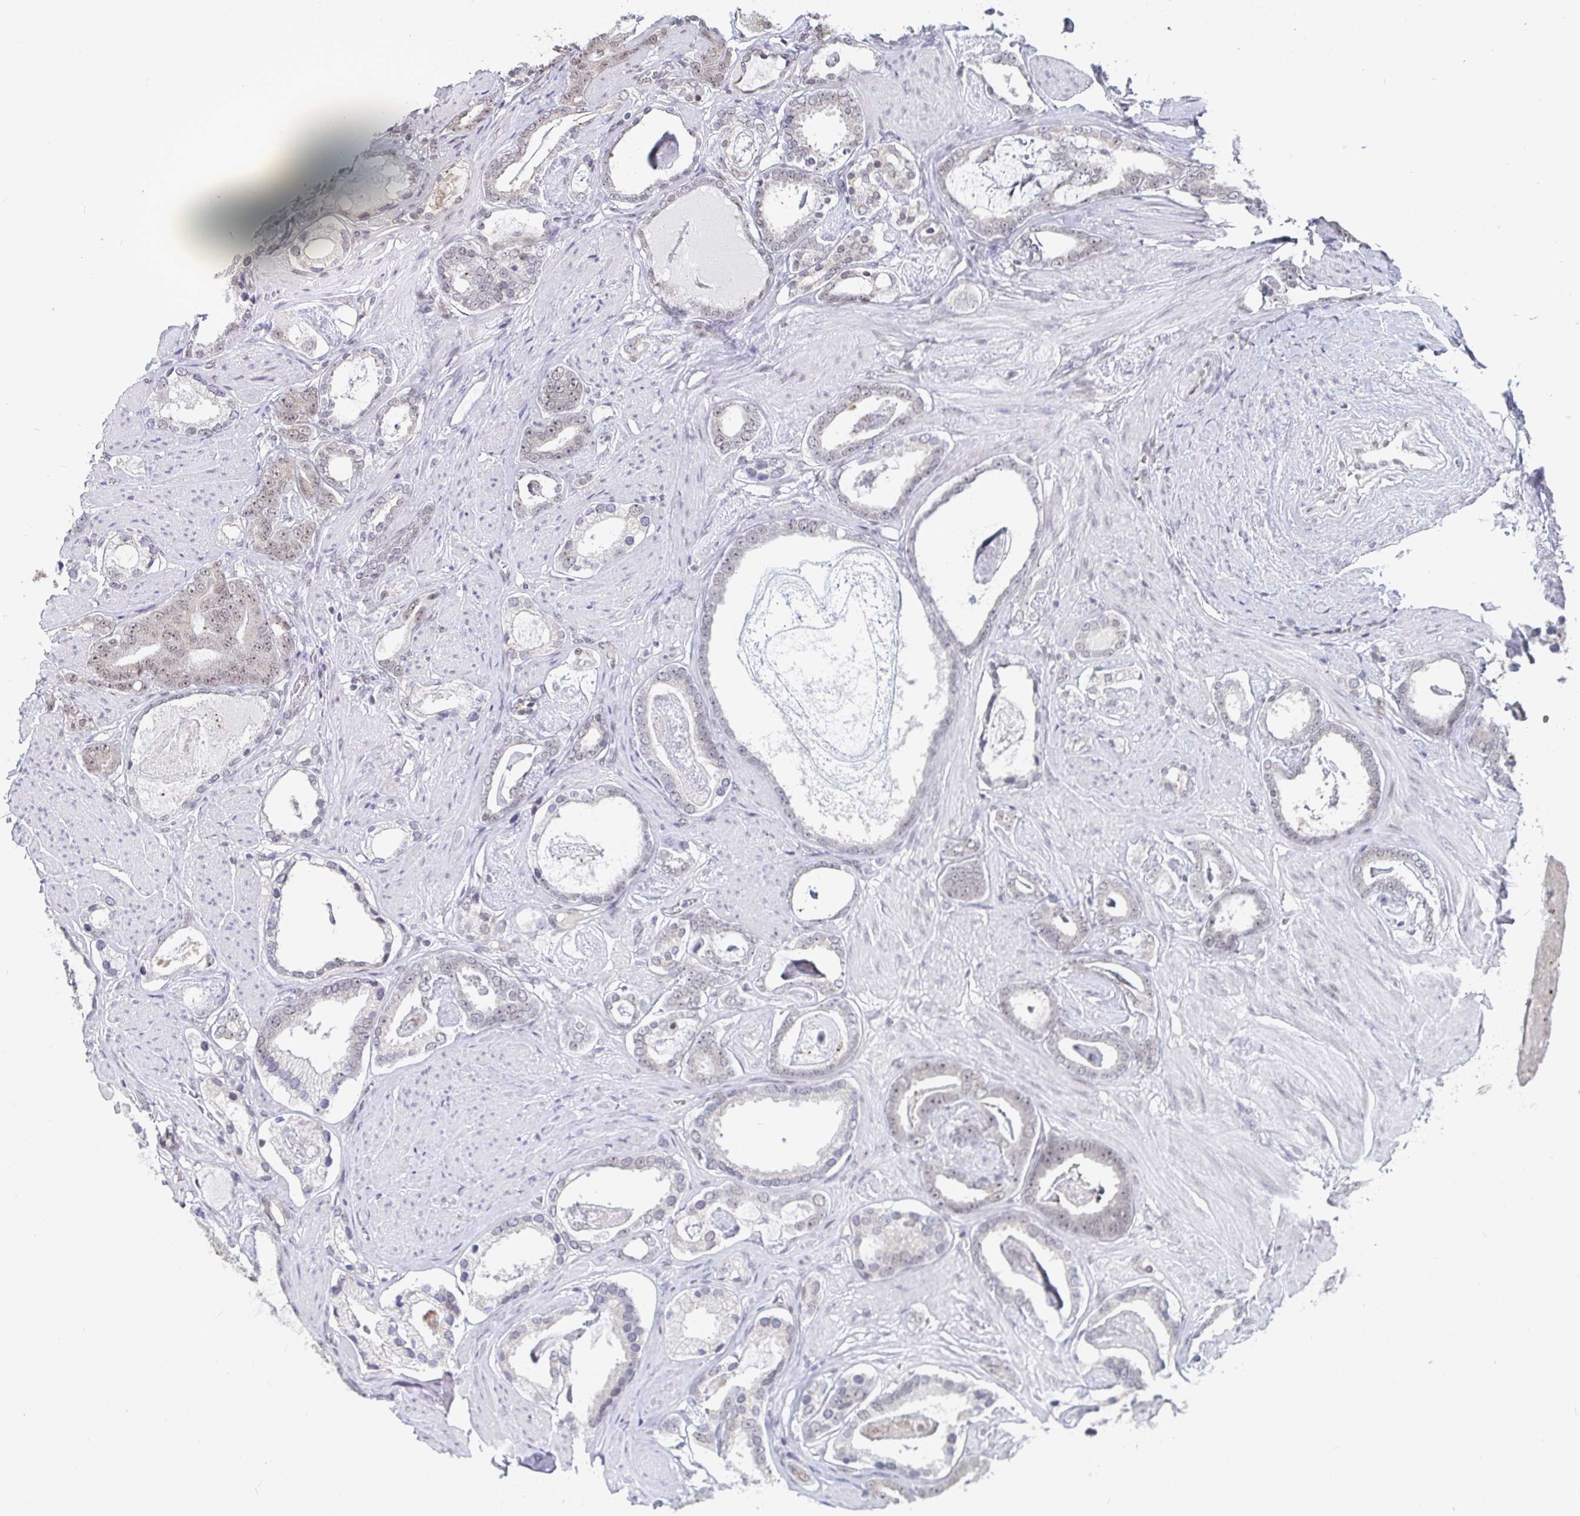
{"staining": {"intensity": "negative", "quantity": "none", "location": "none"}, "tissue": "prostate cancer", "cell_type": "Tumor cells", "image_type": "cancer", "snomed": [{"axis": "morphology", "description": "Adenocarcinoma, High grade"}, {"axis": "topography", "description": "Prostate"}], "caption": "Prostate high-grade adenocarcinoma was stained to show a protein in brown. There is no significant positivity in tumor cells. Brightfield microscopy of immunohistochemistry (IHC) stained with DAB (brown) and hematoxylin (blue), captured at high magnification.", "gene": "TRIP12", "patient": {"sex": "male", "age": 63}}